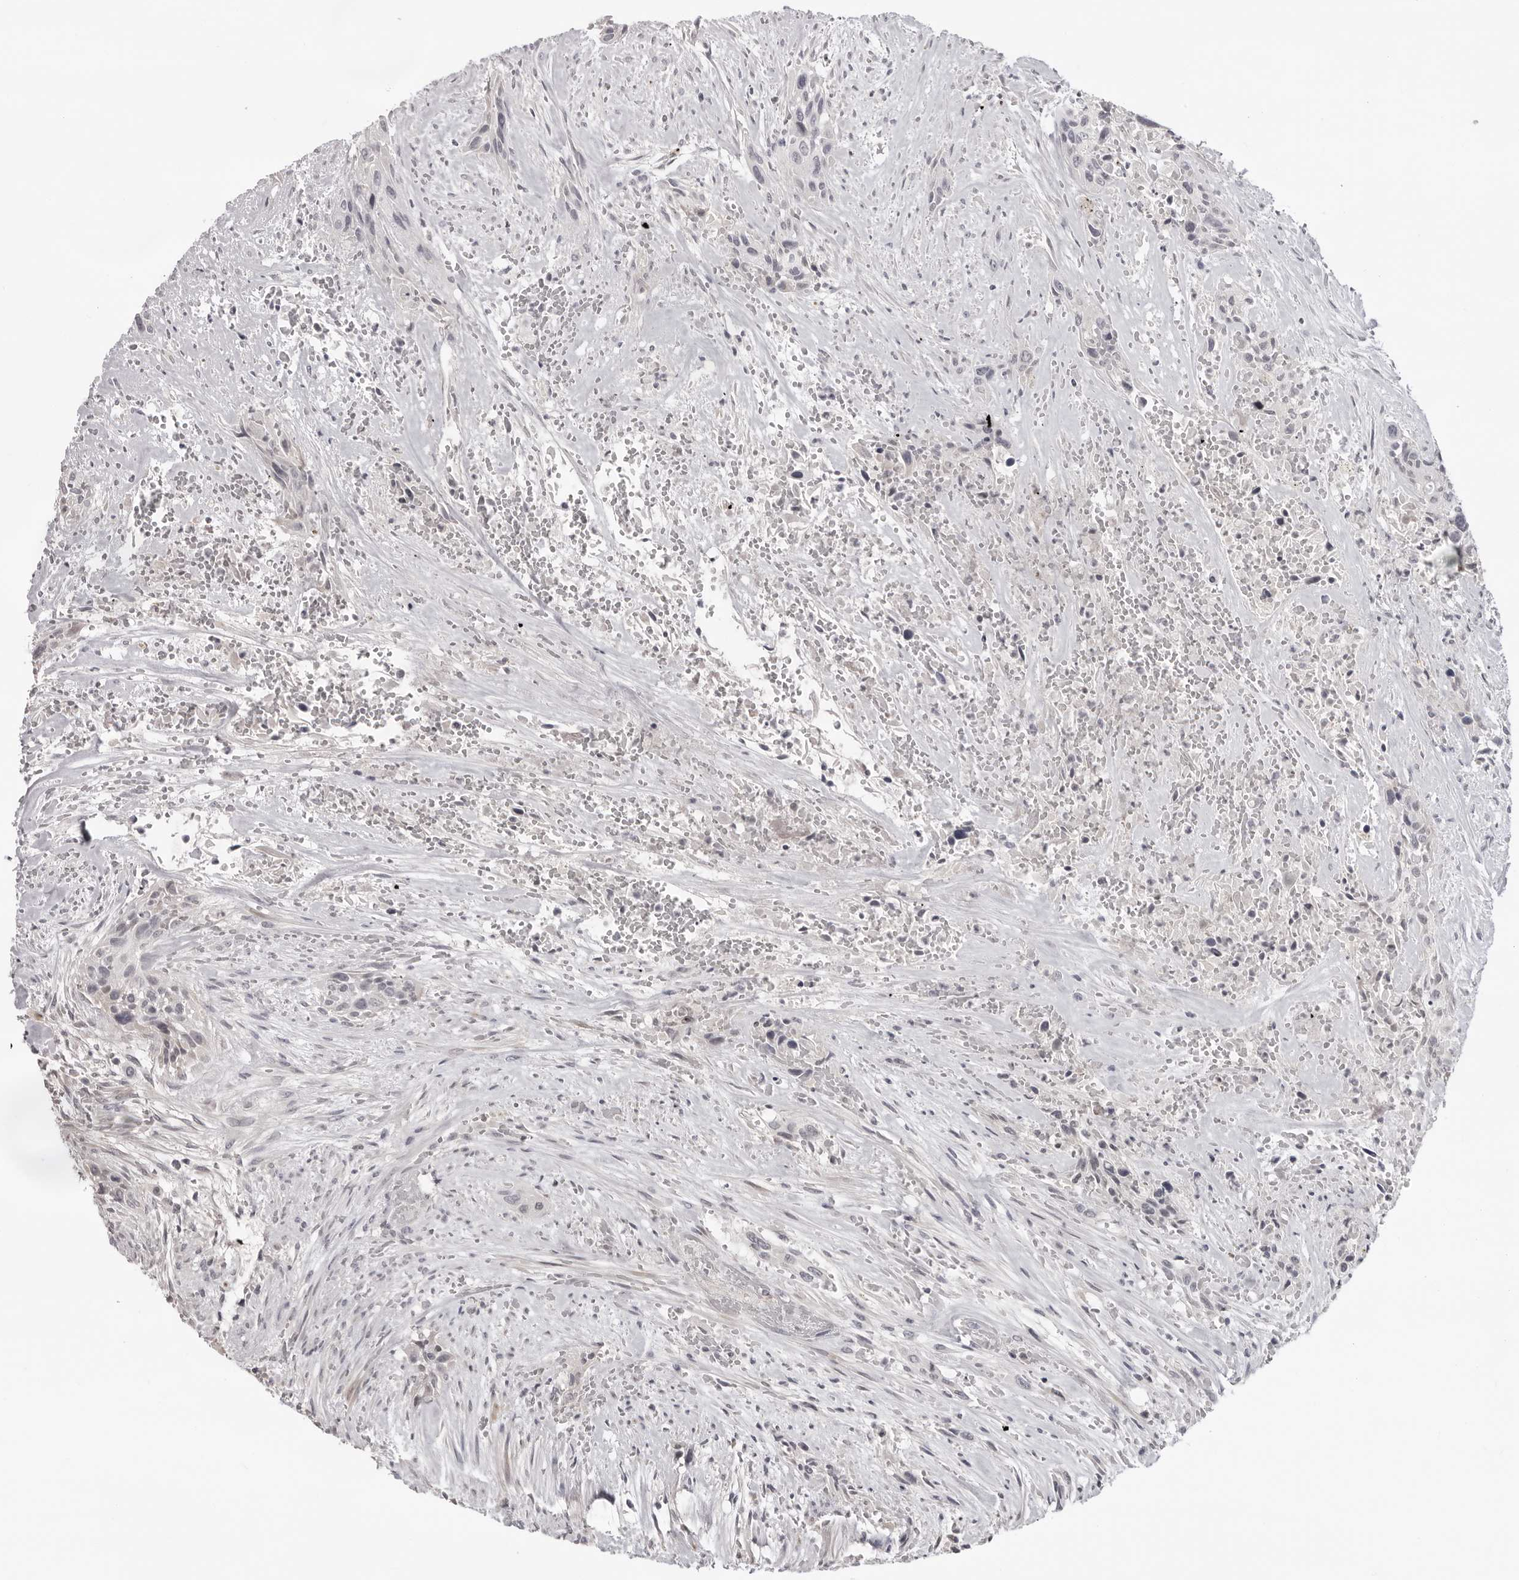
{"staining": {"intensity": "negative", "quantity": "none", "location": "none"}, "tissue": "urothelial cancer", "cell_type": "Tumor cells", "image_type": "cancer", "snomed": [{"axis": "morphology", "description": "Urothelial carcinoma, High grade"}, {"axis": "topography", "description": "Urinary bladder"}], "caption": "High power microscopy image of an IHC photomicrograph of high-grade urothelial carcinoma, revealing no significant positivity in tumor cells.", "gene": "ACP6", "patient": {"sex": "male", "age": 35}}